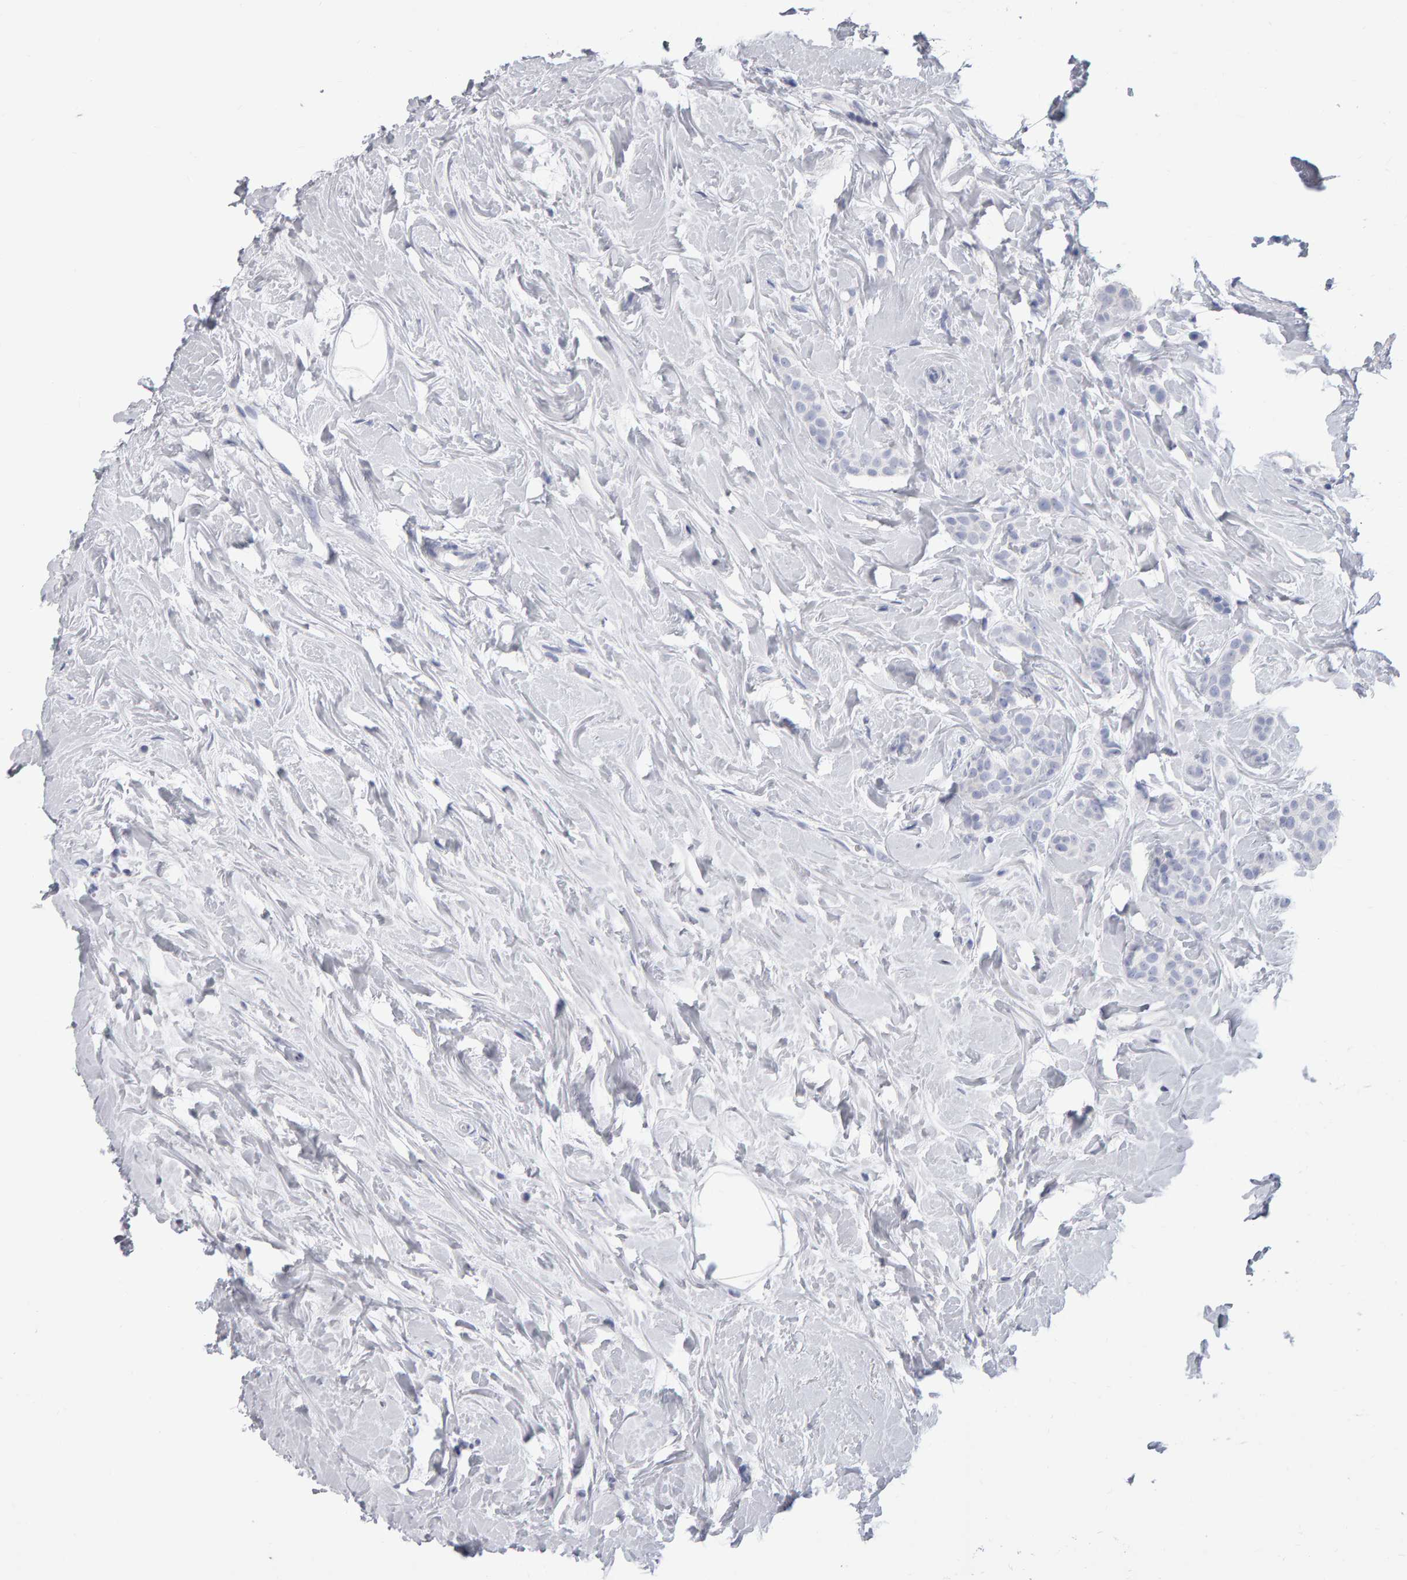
{"staining": {"intensity": "negative", "quantity": "none", "location": "none"}, "tissue": "breast cancer", "cell_type": "Tumor cells", "image_type": "cancer", "snomed": [{"axis": "morphology", "description": "Lobular carcinoma, in situ"}, {"axis": "morphology", "description": "Lobular carcinoma"}, {"axis": "topography", "description": "Breast"}], "caption": "High power microscopy image of an immunohistochemistry (IHC) image of breast cancer (lobular carcinoma in situ), revealing no significant expression in tumor cells.", "gene": "NCDN", "patient": {"sex": "female", "age": 41}}